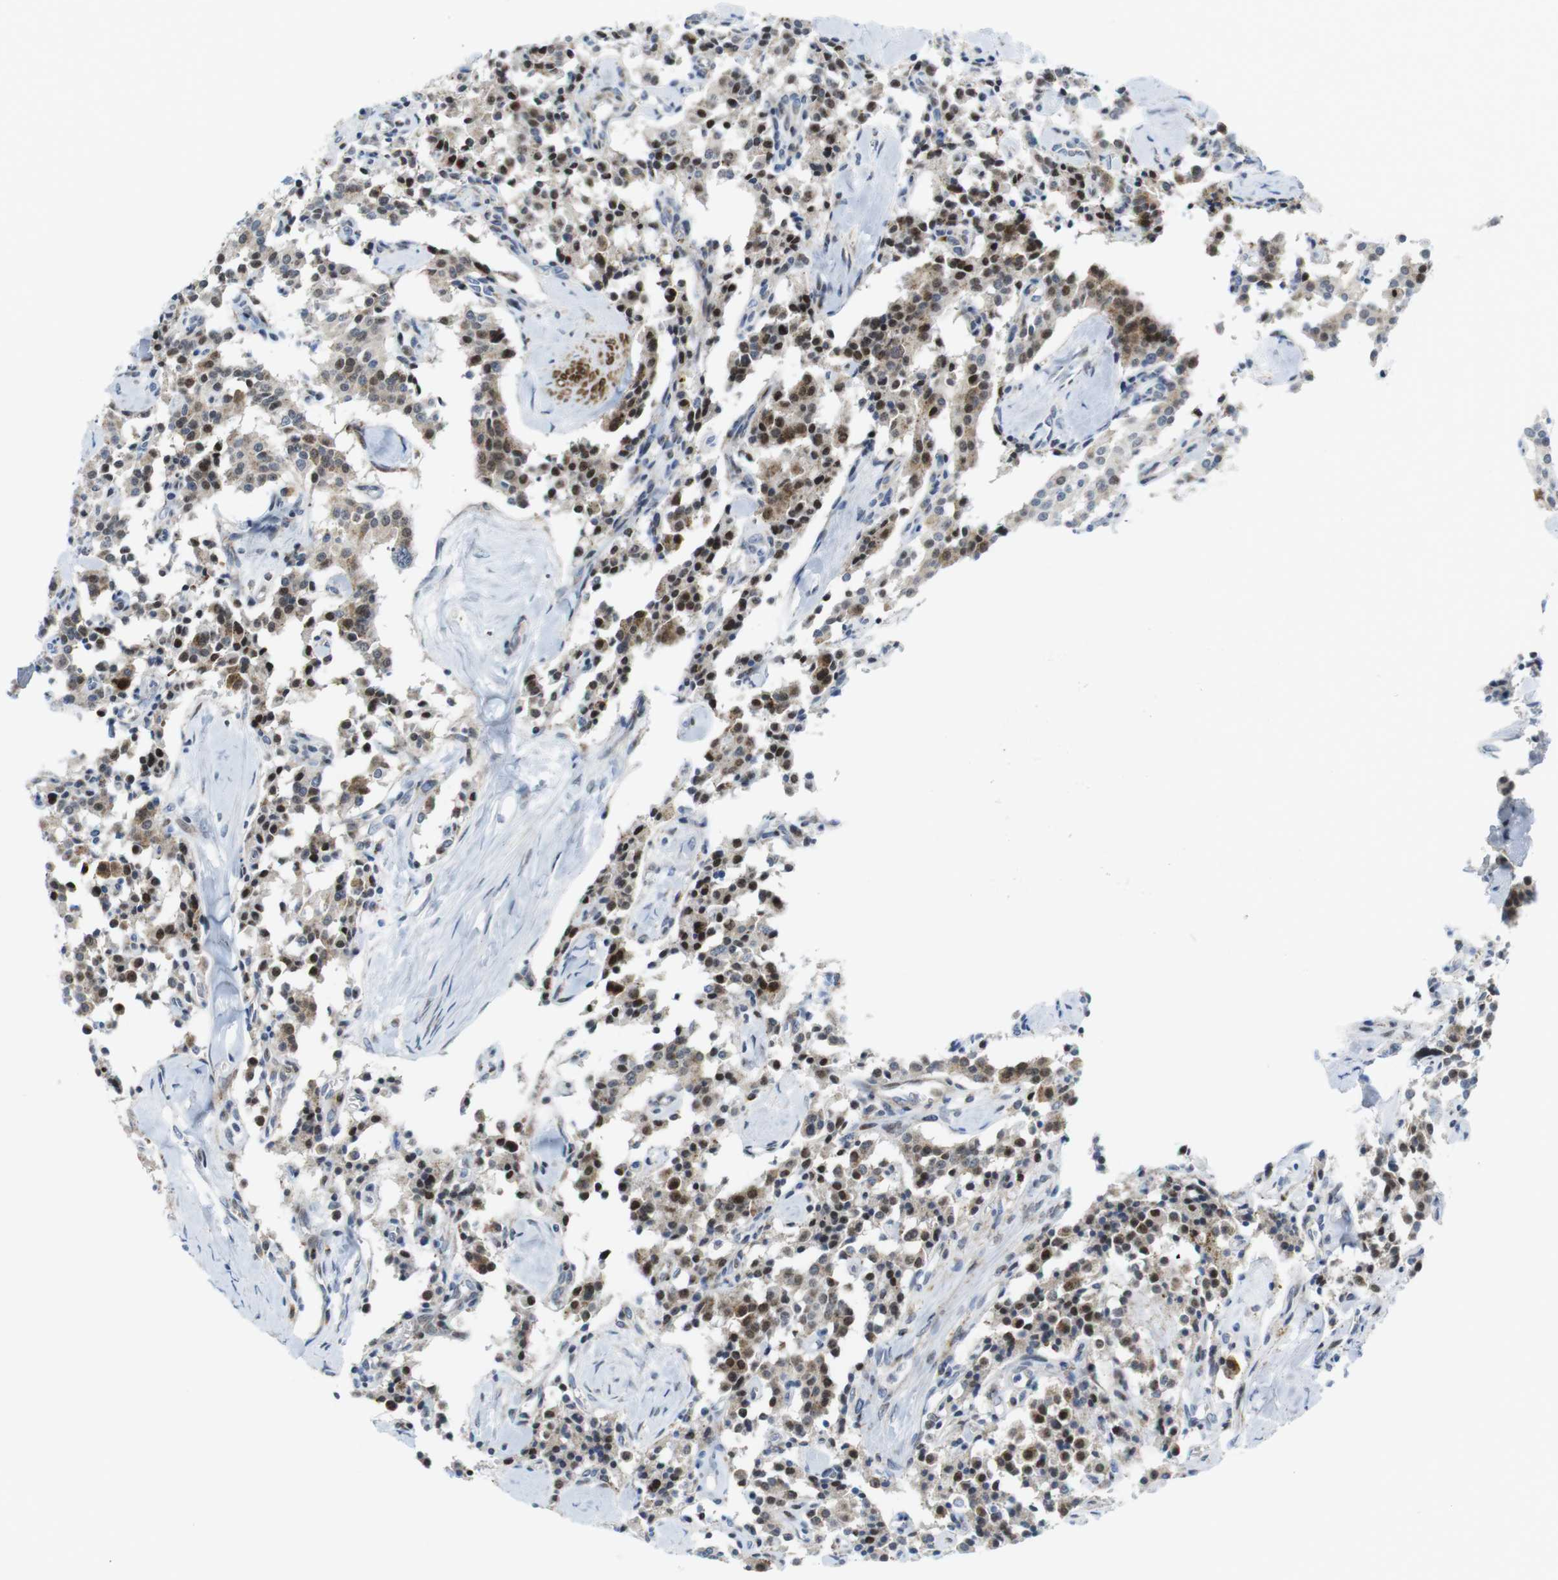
{"staining": {"intensity": "moderate", "quantity": ">75%", "location": "cytoplasmic/membranous,nuclear"}, "tissue": "carcinoid", "cell_type": "Tumor cells", "image_type": "cancer", "snomed": [{"axis": "morphology", "description": "Carcinoid, malignant, NOS"}, {"axis": "topography", "description": "Lung"}], "caption": "Human carcinoid (malignant) stained with a brown dye displays moderate cytoplasmic/membranous and nuclear positive expression in approximately >75% of tumor cells.", "gene": "CUL7", "patient": {"sex": "male", "age": 30}}